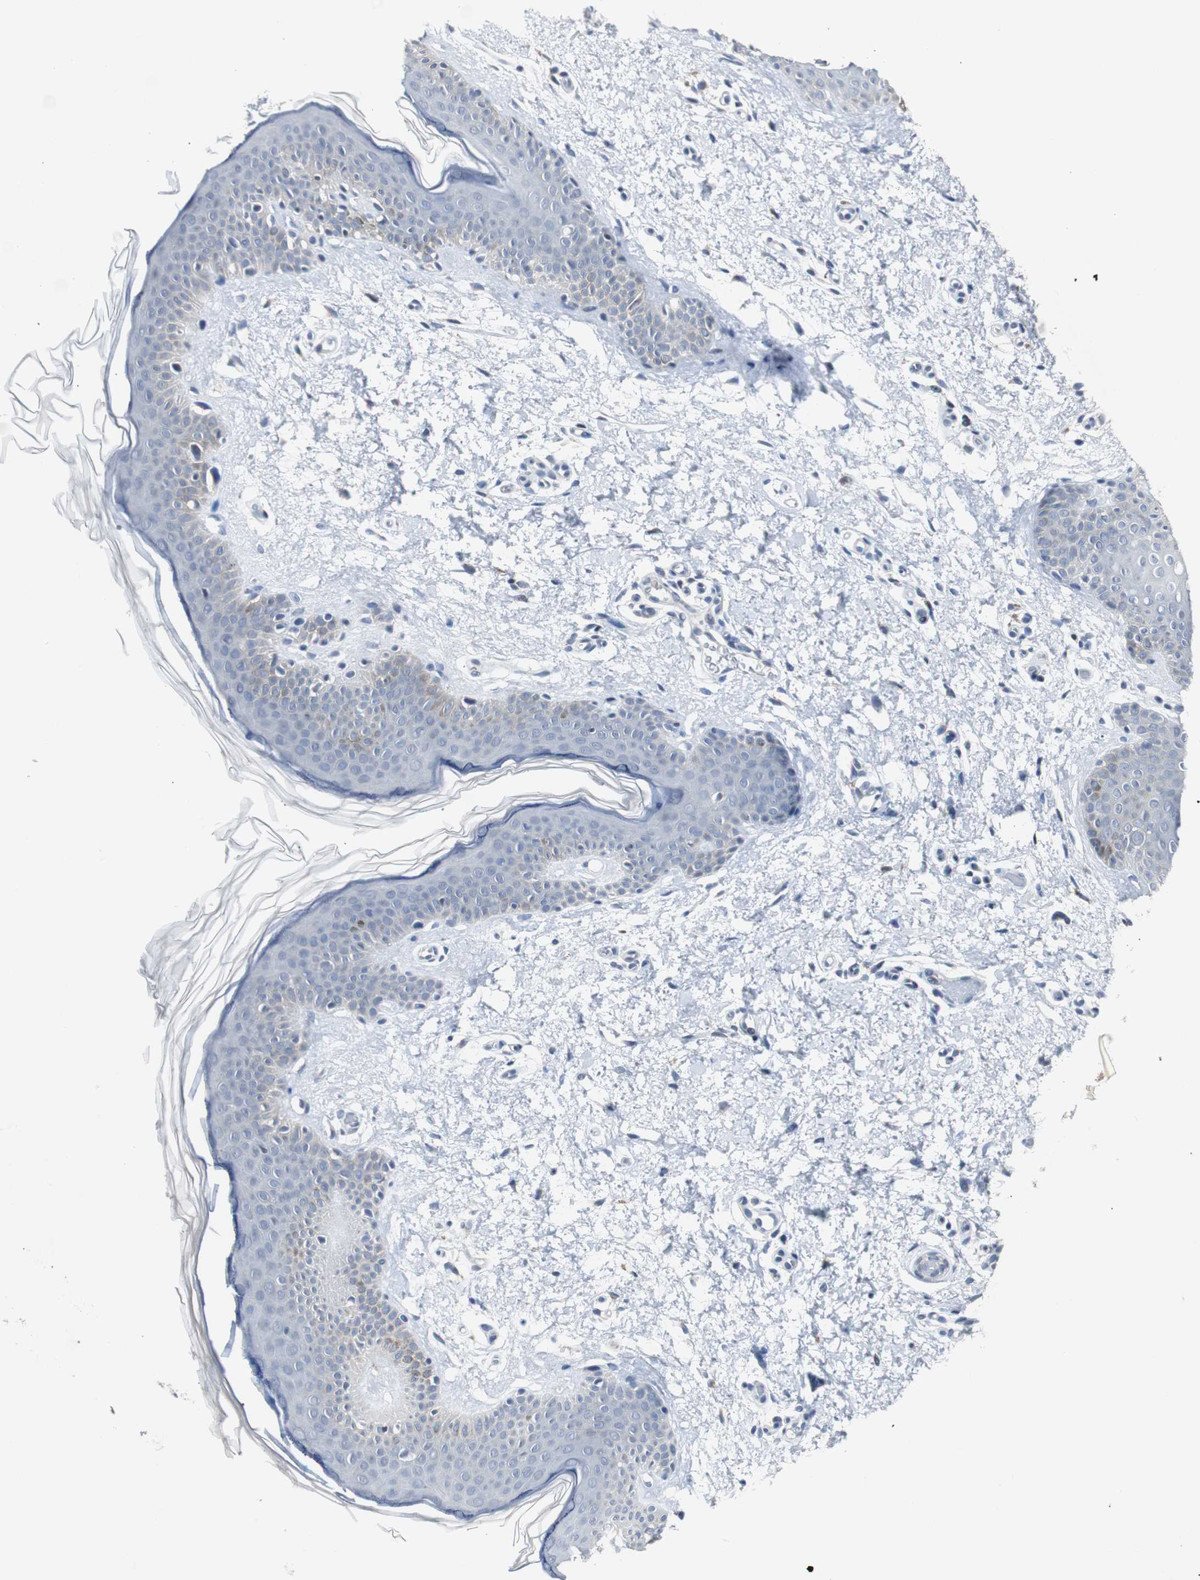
{"staining": {"intensity": "negative", "quantity": "none", "location": "none"}, "tissue": "skin", "cell_type": "Fibroblasts", "image_type": "normal", "snomed": [{"axis": "morphology", "description": "Normal tissue, NOS"}, {"axis": "topography", "description": "Skin"}], "caption": "This is a histopathology image of IHC staining of normal skin, which shows no staining in fibroblasts. (Stains: DAB (3,3'-diaminobenzidine) IHC with hematoxylin counter stain, Microscopy: brightfield microscopy at high magnification).", "gene": "SOX30", "patient": {"sex": "female", "age": 56}}